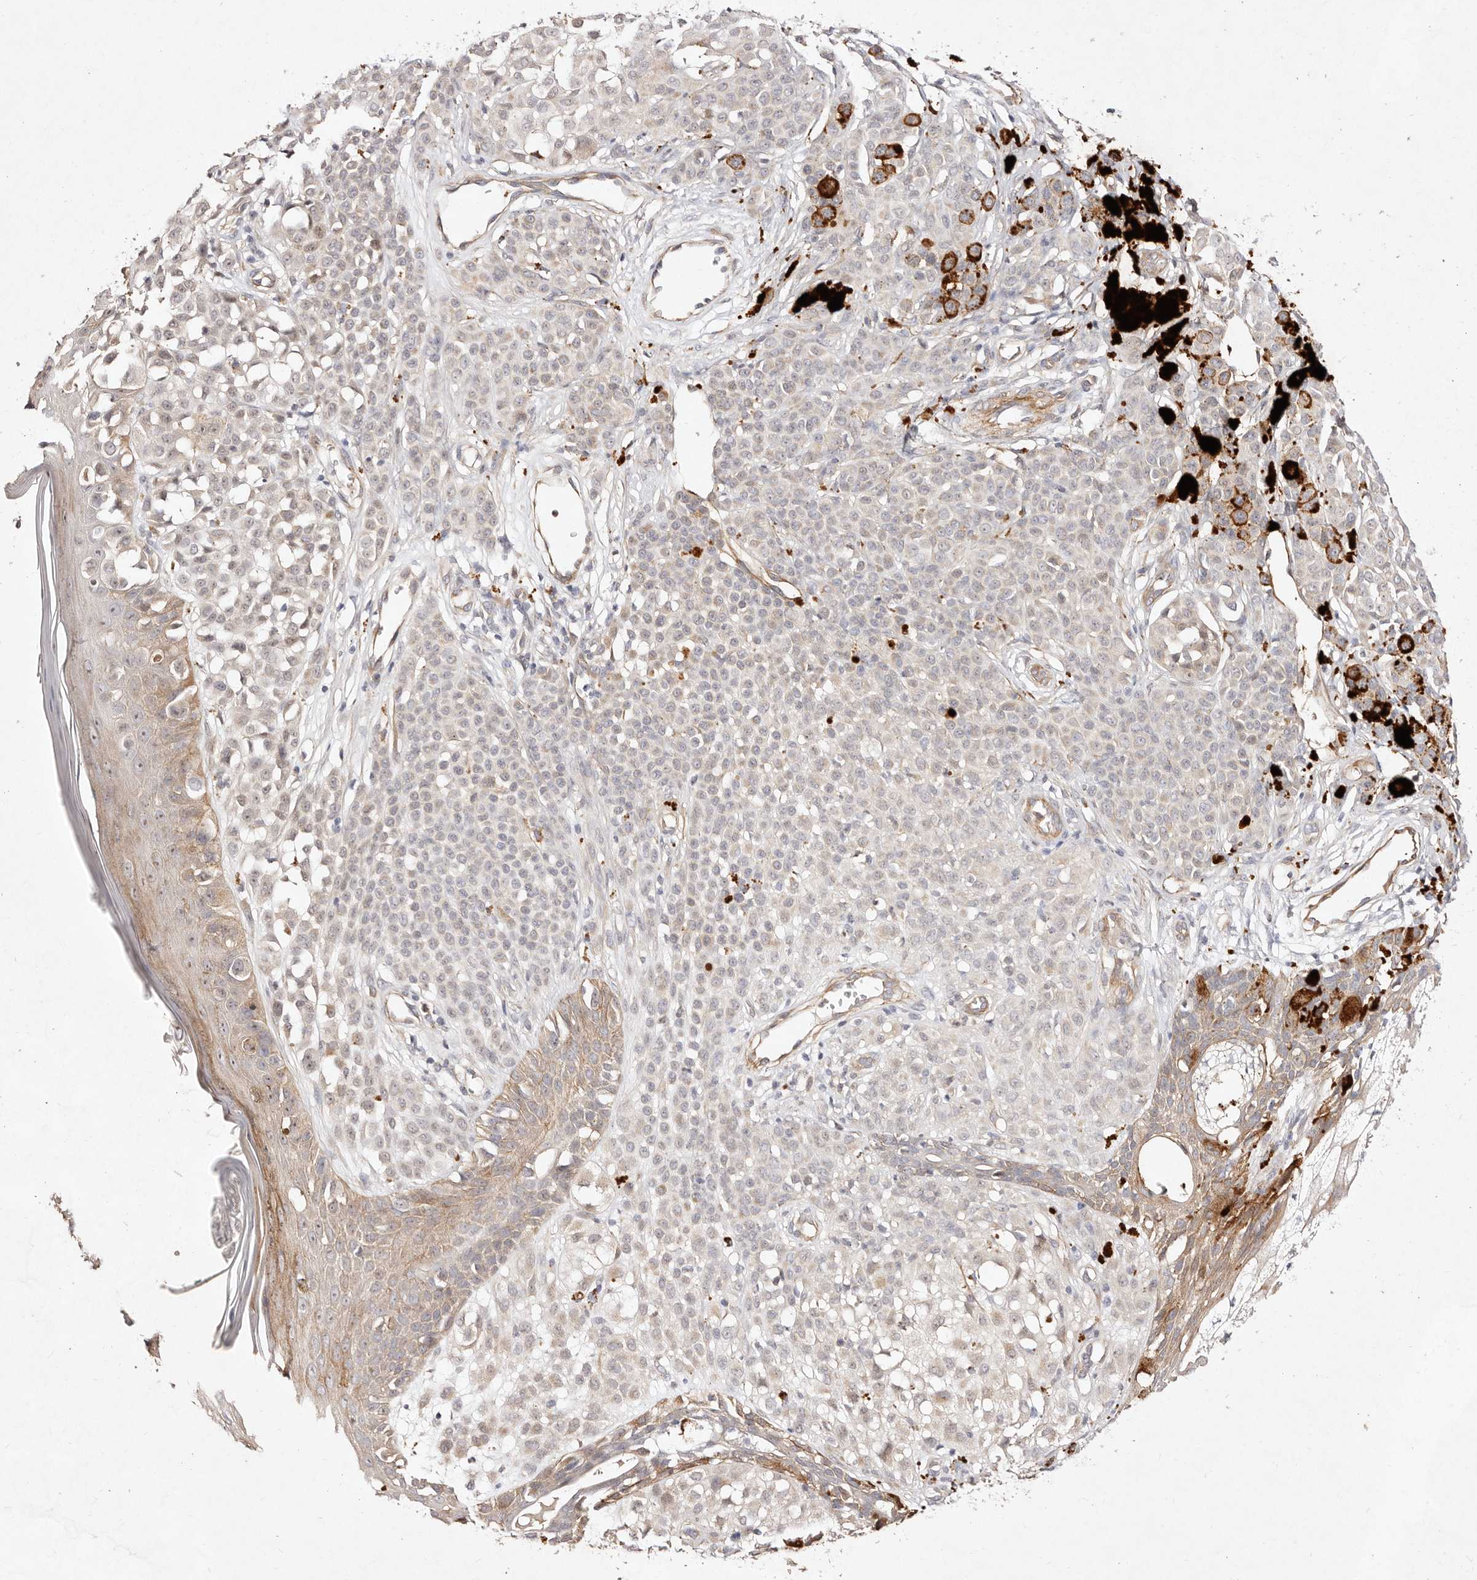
{"staining": {"intensity": "negative", "quantity": "none", "location": "none"}, "tissue": "melanoma", "cell_type": "Tumor cells", "image_type": "cancer", "snomed": [{"axis": "morphology", "description": "Malignant melanoma, NOS"}, {"axis": "topography", "description": "Skin of leg"}], "caption": "Histopathology image shows no protein expression in tumor cells of melanoma tissue.", "gene": "MTMR11", "patient": {"sex": "female", "age": 72}}